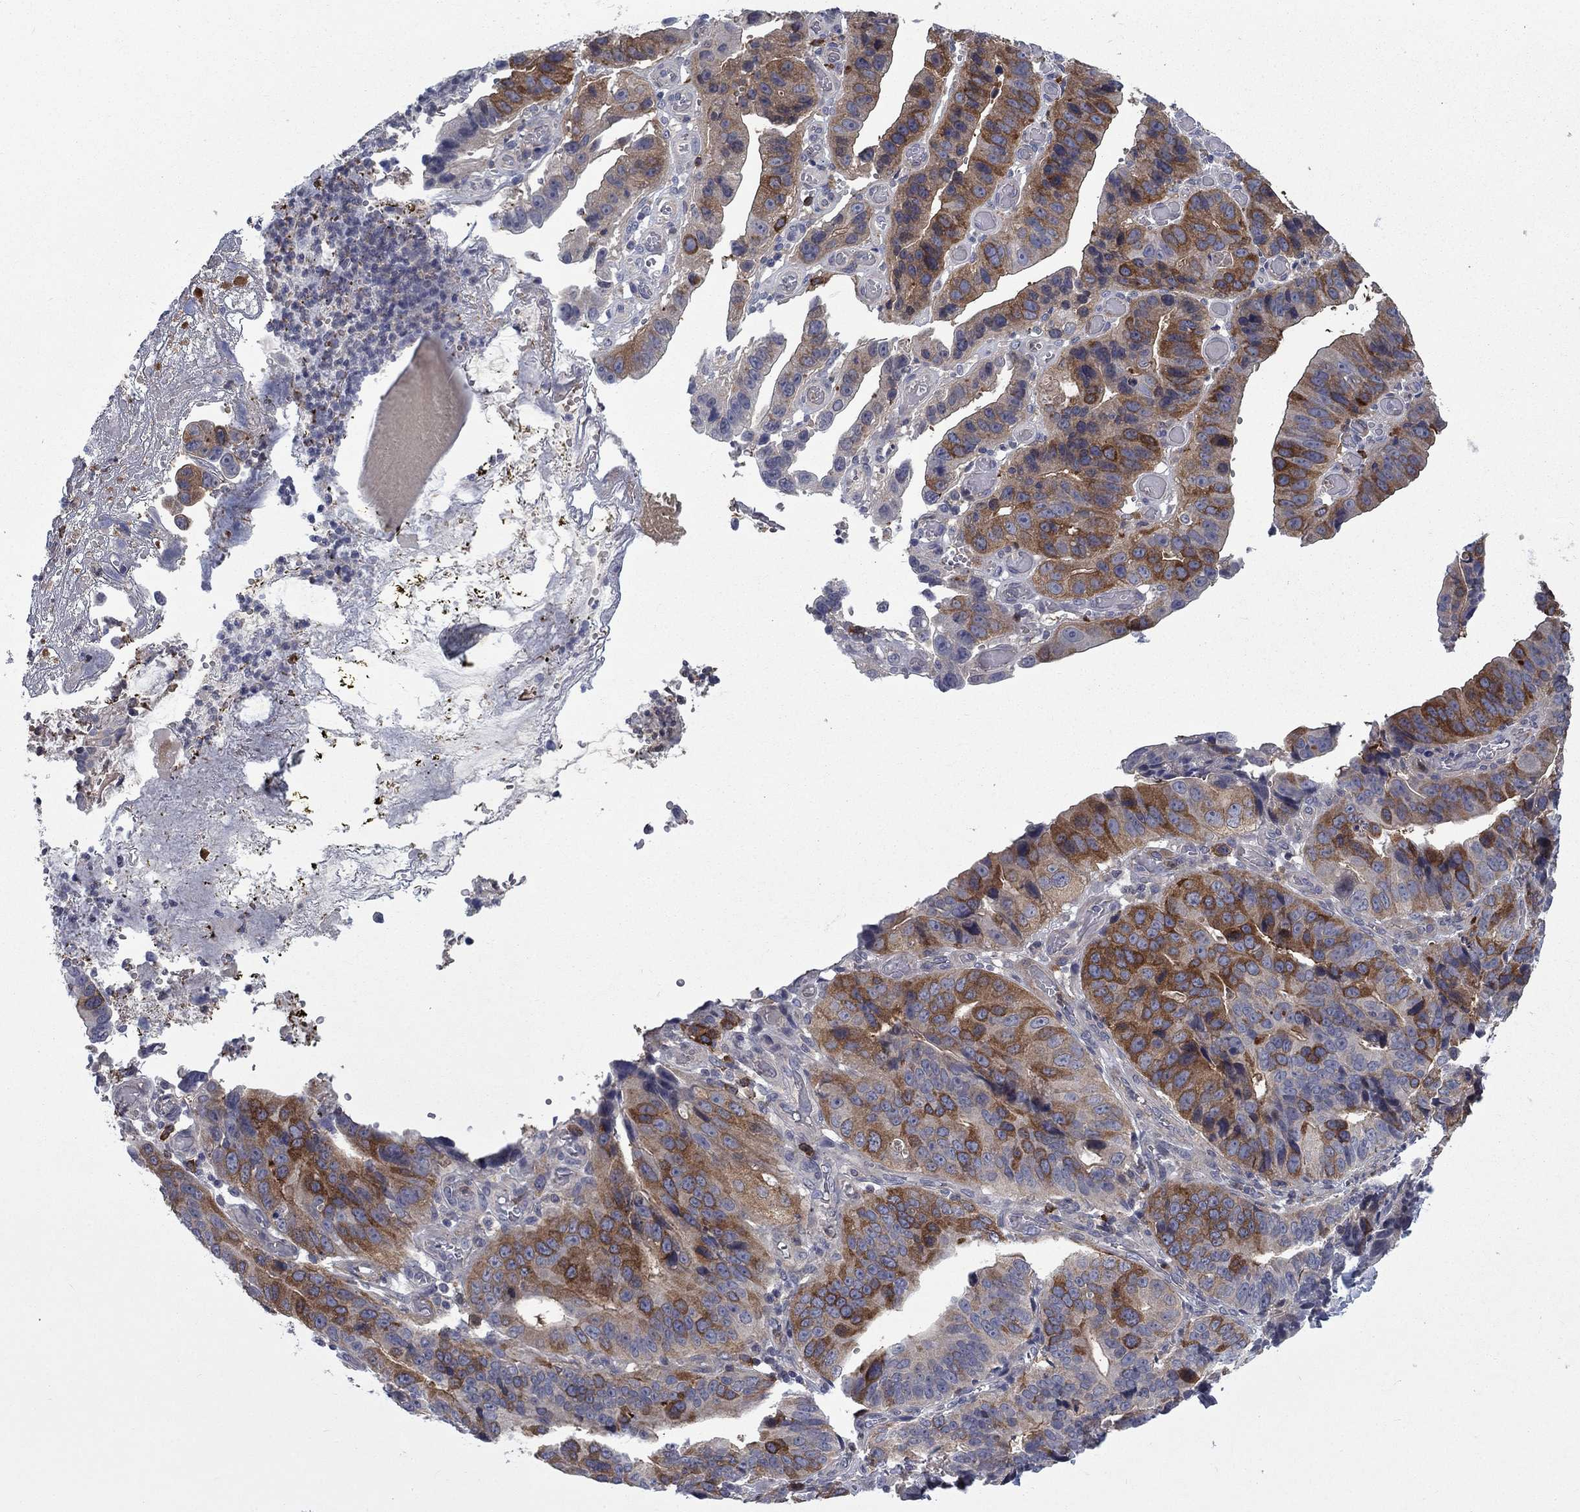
{"staining": {"intensity": "strong", "quantity": "25%-75%", "location": "cytoplasmic/membranous"}, "tissue": "stomach cancer", "cell_type": "Tumor cells", "image_type": "cancer", "snomed": [{"axis": "morphology", "description": "Adenocarcinoma, NOS"}, {"axis": "topography", "description": "Stomach"}], "caption": "Stomach cancer (adenocarcinoma) was stained to show a protein in brown. There is high levels of strong cytoplasmic/membranous staining in about 25%-75% of tumor cells.", "gene": "KIF15", "patient": {"sex": "male", "age": 84}}